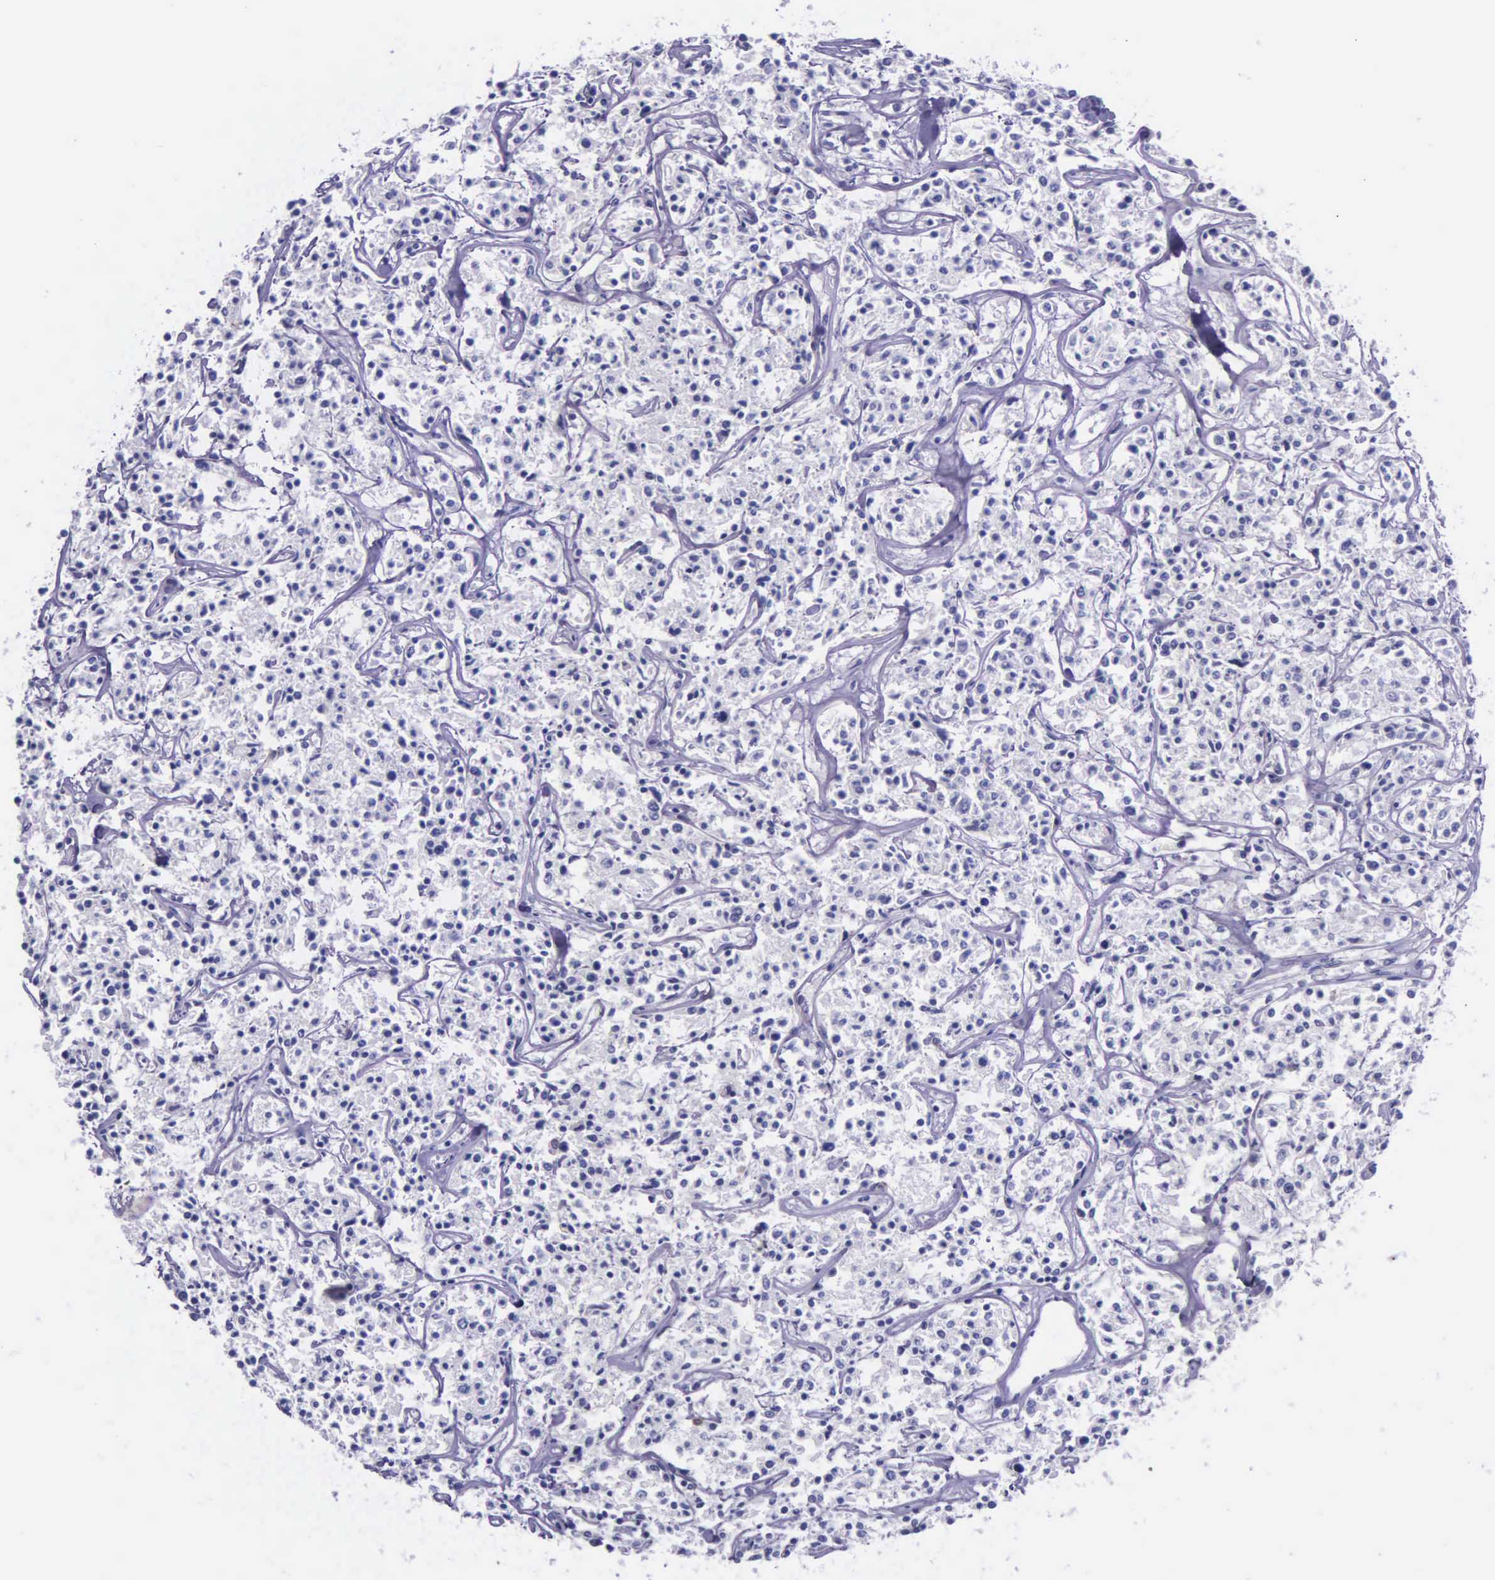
{"staining": {"intensity": "negative", "quantity": "none", "location": "none"}, "tissue": "lymphoma", "cell_type": "Tumor cells", "image_type": "cancer", "snomed": [{"axis": "morphology", "description": "Malignant lymphoma, non-Hodgkin's type, Low grade"}, {"axis": "topography", "description": "Small intestine"}], "caption": "IHC image of lymphoma stained for a protein (brown), which displays no positivity in tumor cells.", "gene": "AHNAK2", "patient": {"sex": "female", "age": 59}}